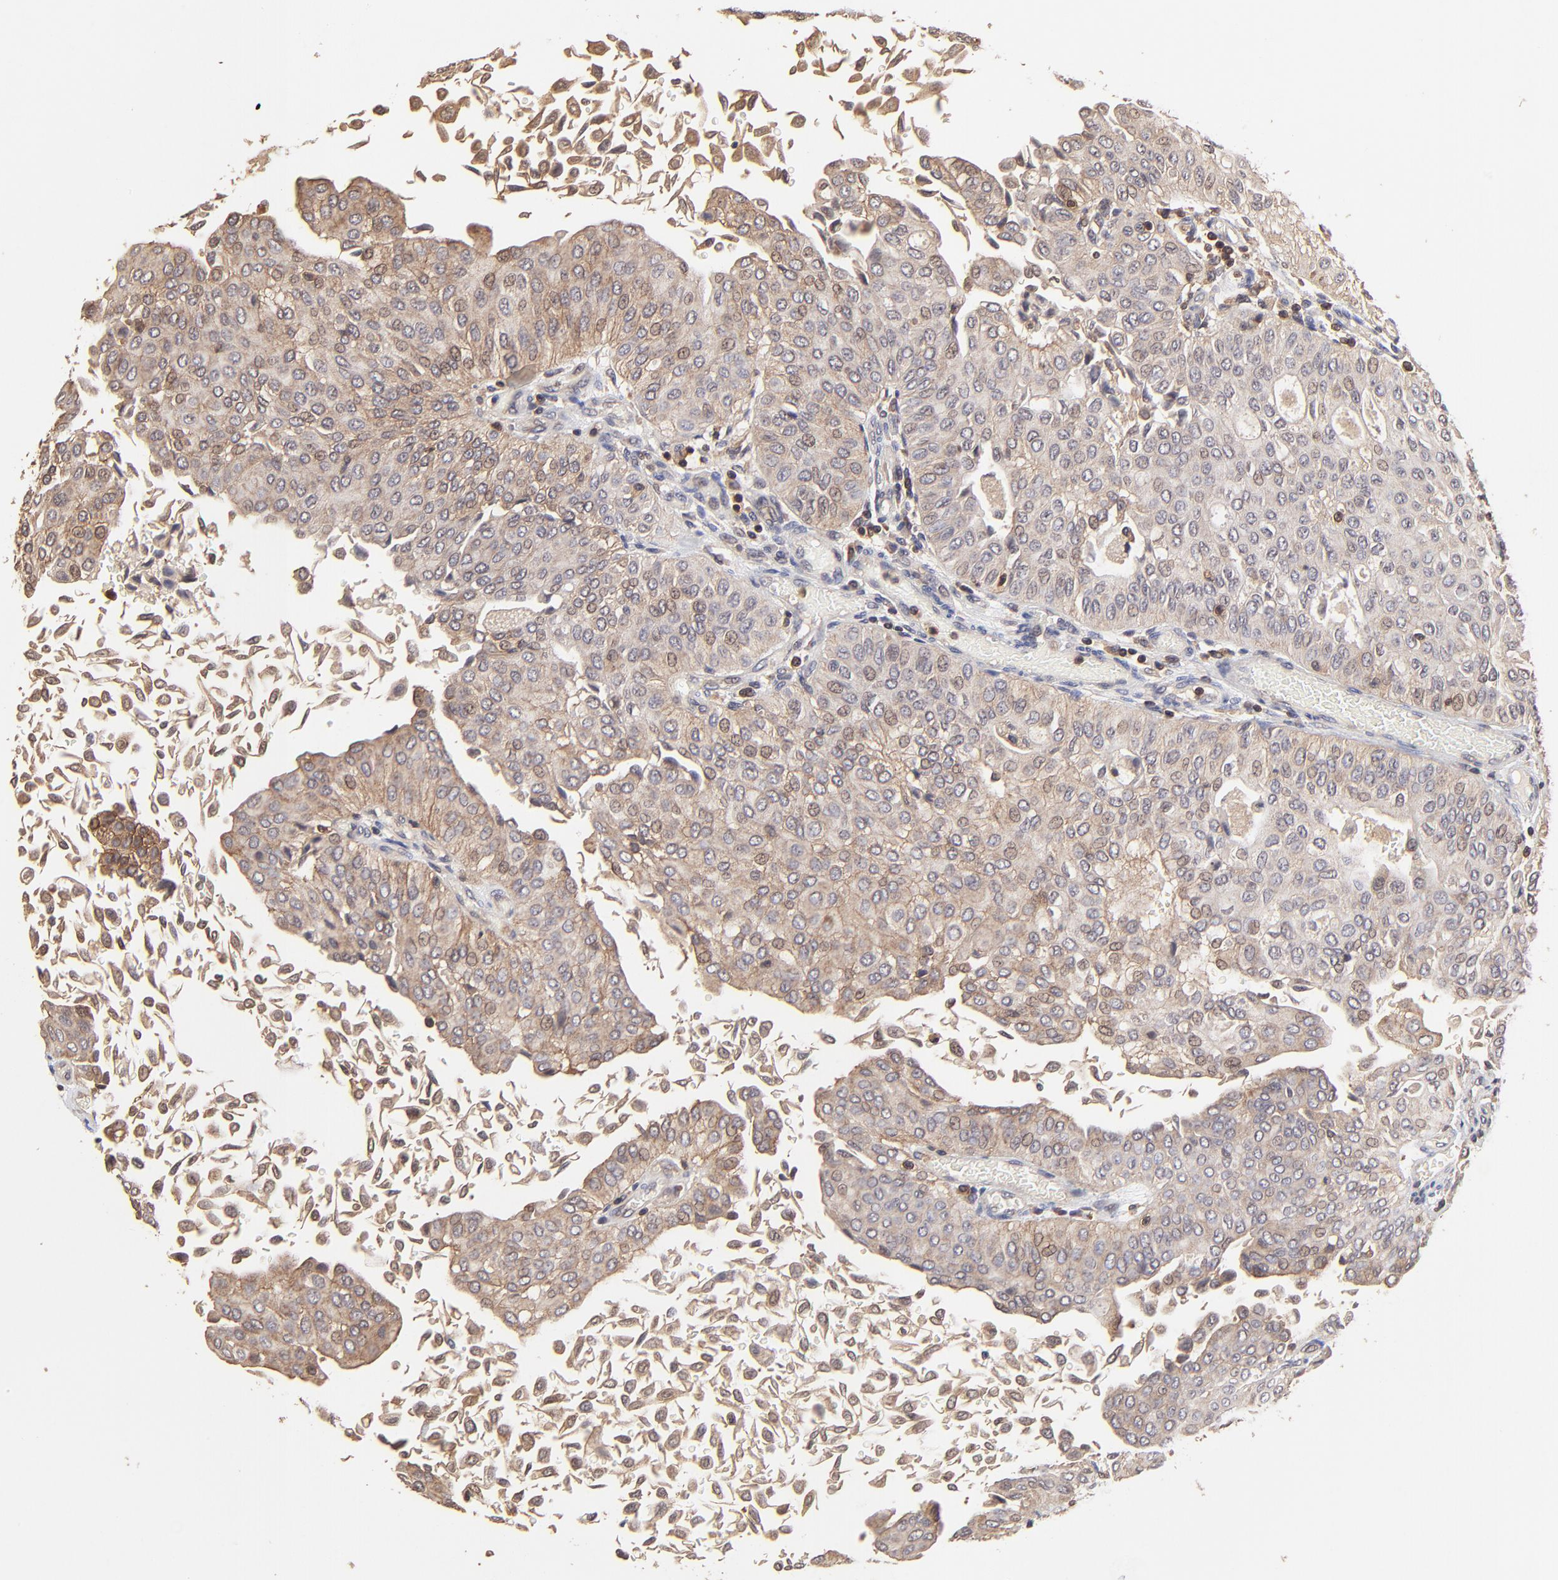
{"staining": {"intensity": "moderate", "quantity": ">75%", "location": "cytoplasmic/membranous"}, "tissue": "urothelial cancer", "cell_type": "Tumor cells", "image_type": "cancer", "snomed": [{"axis": "morphology", "description": "Urothelial carcinoma, Low grade"}, {"axis": "topography", "description": "Urinary bladder"}], "caption": "Immunohistochemical staining of urothelial carcinoma (low-grade) displays medium levels of moderate cytoplasmic/membranous staining in approximately >75% of tumor cells.", "gene": "STON2", "patient": {"sex": "male", "age": 64}}